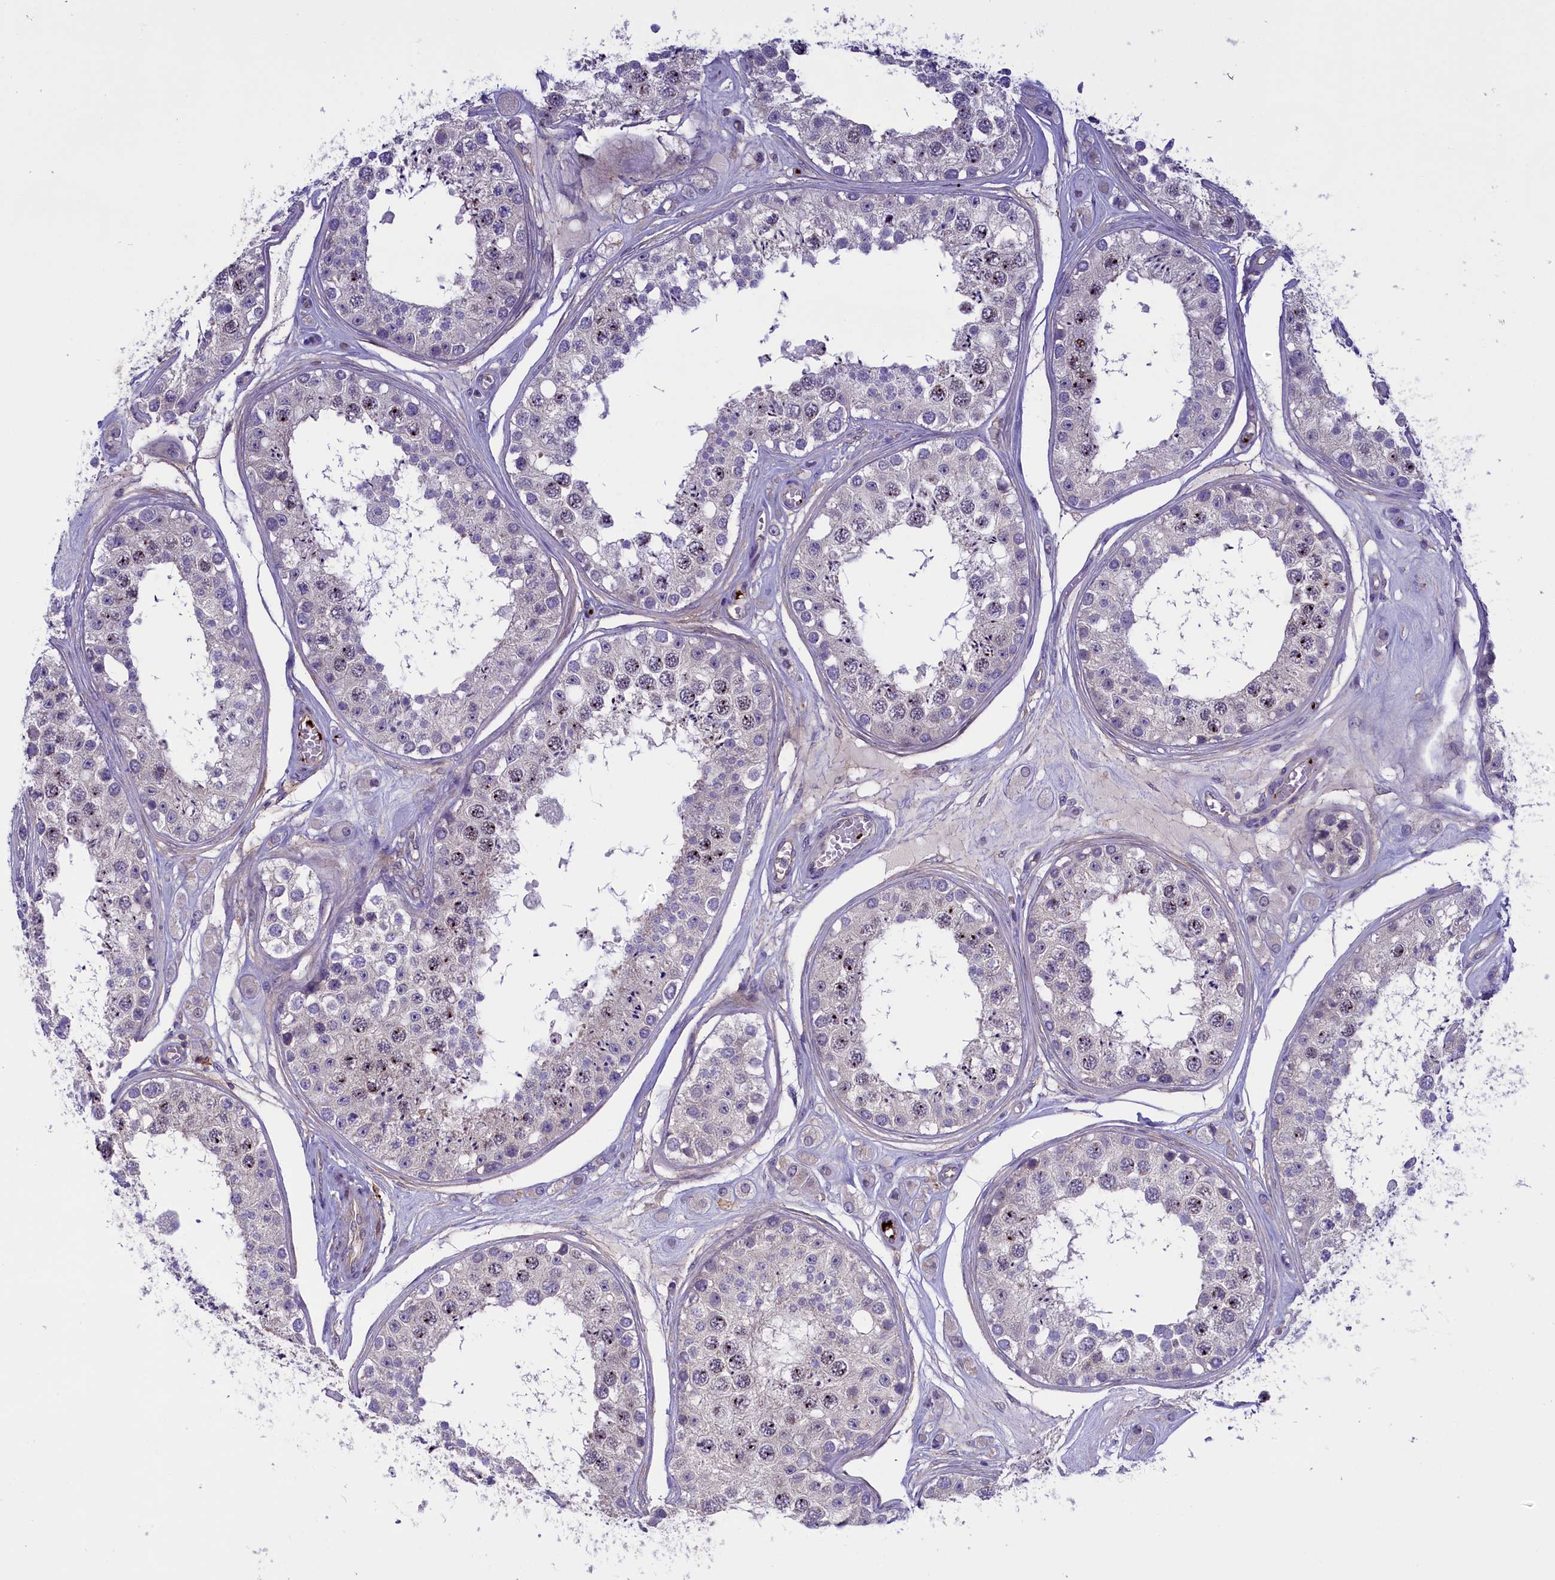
{"staining": {"intensity": "moderate", "quantity": "25%-75%", "location": "nuclear"}, "tissue": "testis", "cell_type": "Cells in seminiferous ducts", "image_type": "normal", "snomed": [{"axis": "morphology", "description": "Normal tissue, NOS"}, {"axis": "topography", "description": "Testis"}], "caption": "About 25%-75% of cells in seminiferous ducts in benign human testis show moderate nuclear protein positivity as visualized by brown immunohistochemical staining.", "gene": "HEATR3", "patient": {"sex": "male", "age": 25}}